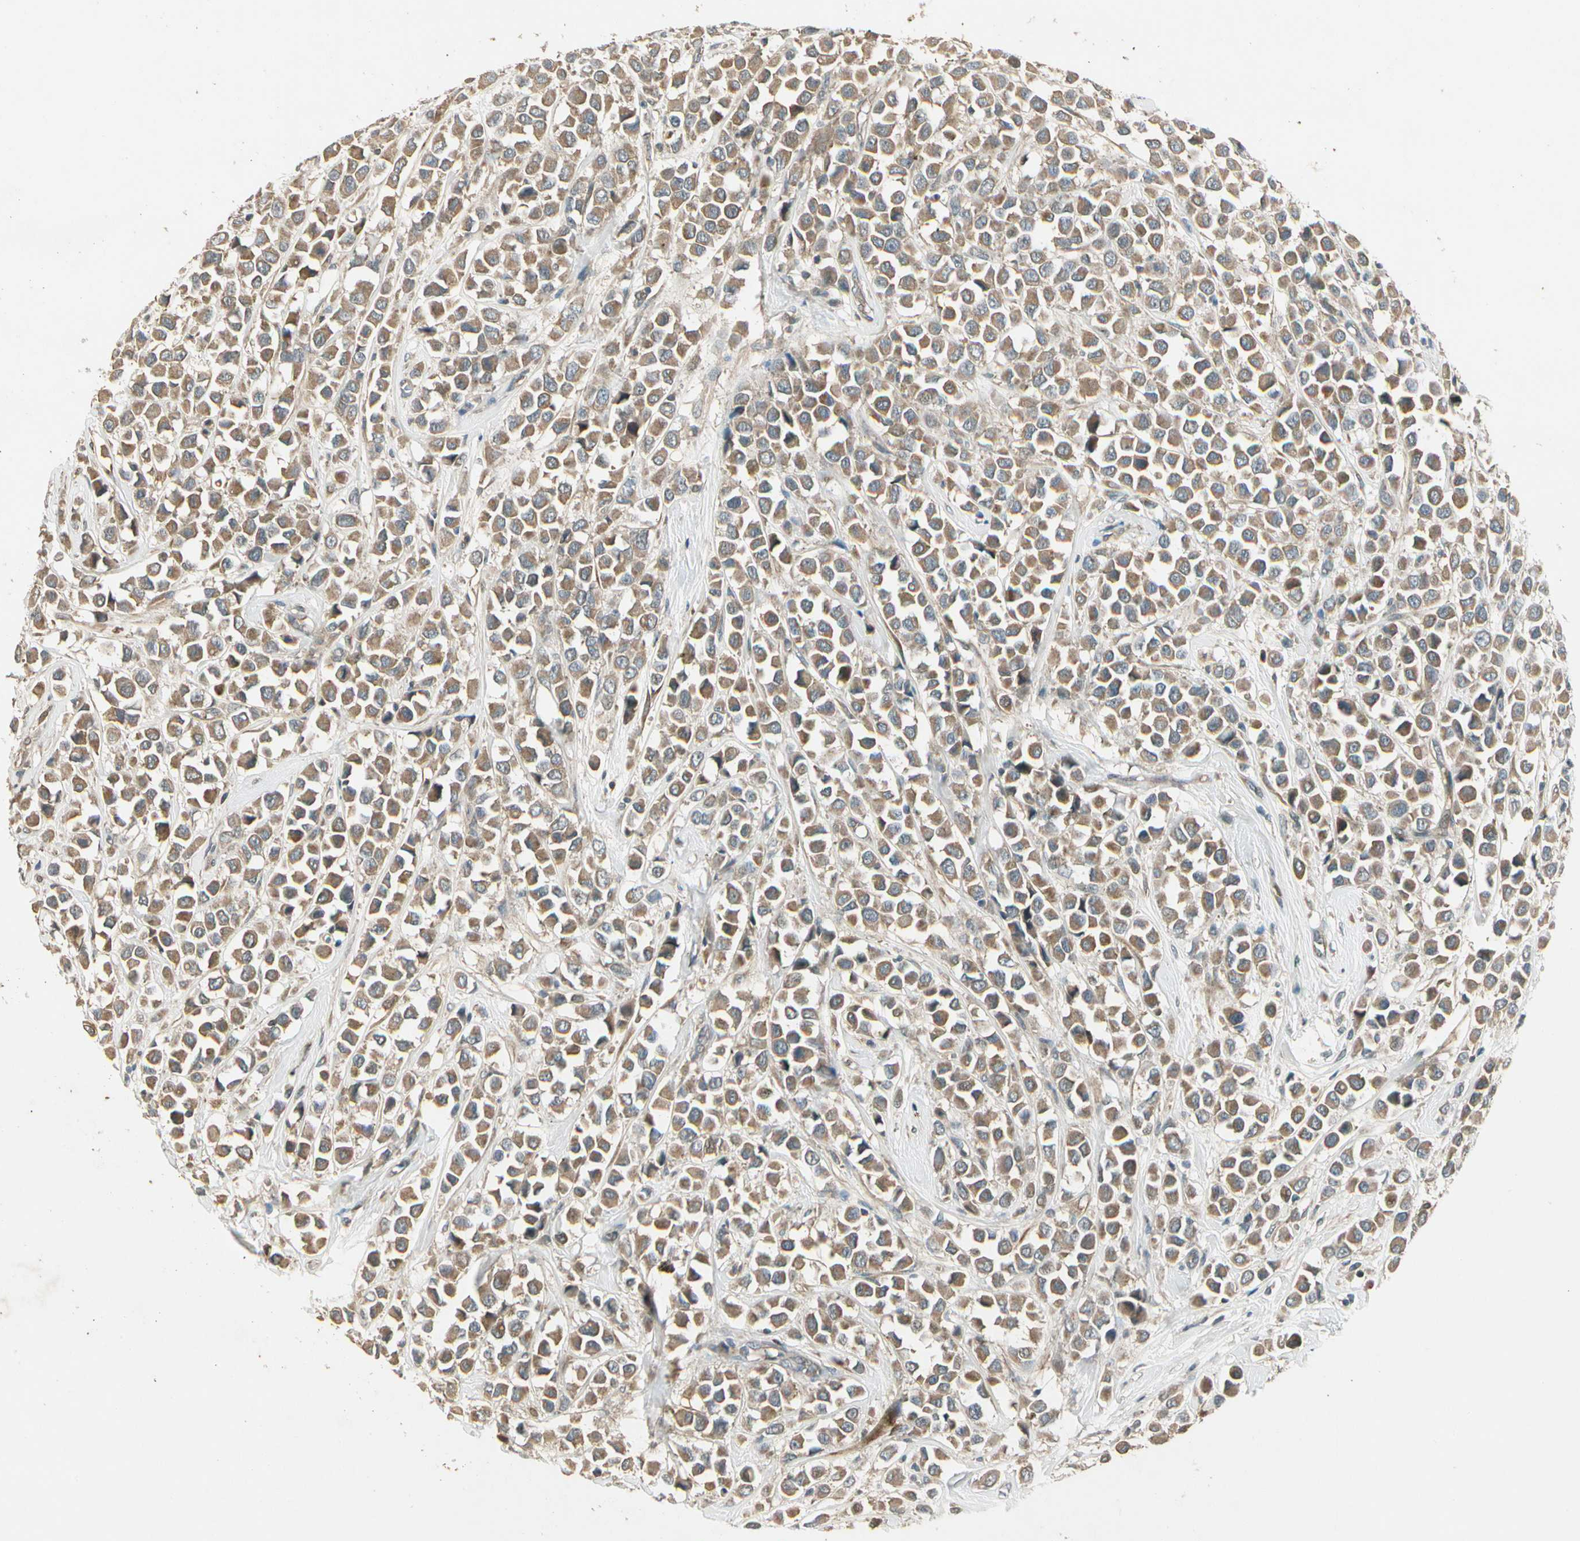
{"staining": {"intensity": "moderate", "quantity": ">75%", "location": "cytoplasmic/membranous"}, "tissue": "breast cancer", "cell_type": "Tumor cells", "image_type": "cancer", "snomed": [{"axis": "morphology", "description": "Duct carcinoma"}, {"axis": "topography", "description": "Breast"}], "caption": "Protein staining of breast infiltrating ductal carcinoma tissue displays moderate cytoplasmic/membranous positivity in about >75% of tumor cells. Using DAB (brown) and hematoxylin (blue) stains, captured at high magnification using brightfield microscopy.", "gene": "ACVR1", "patient": {"sex": "female", "age": 61}}